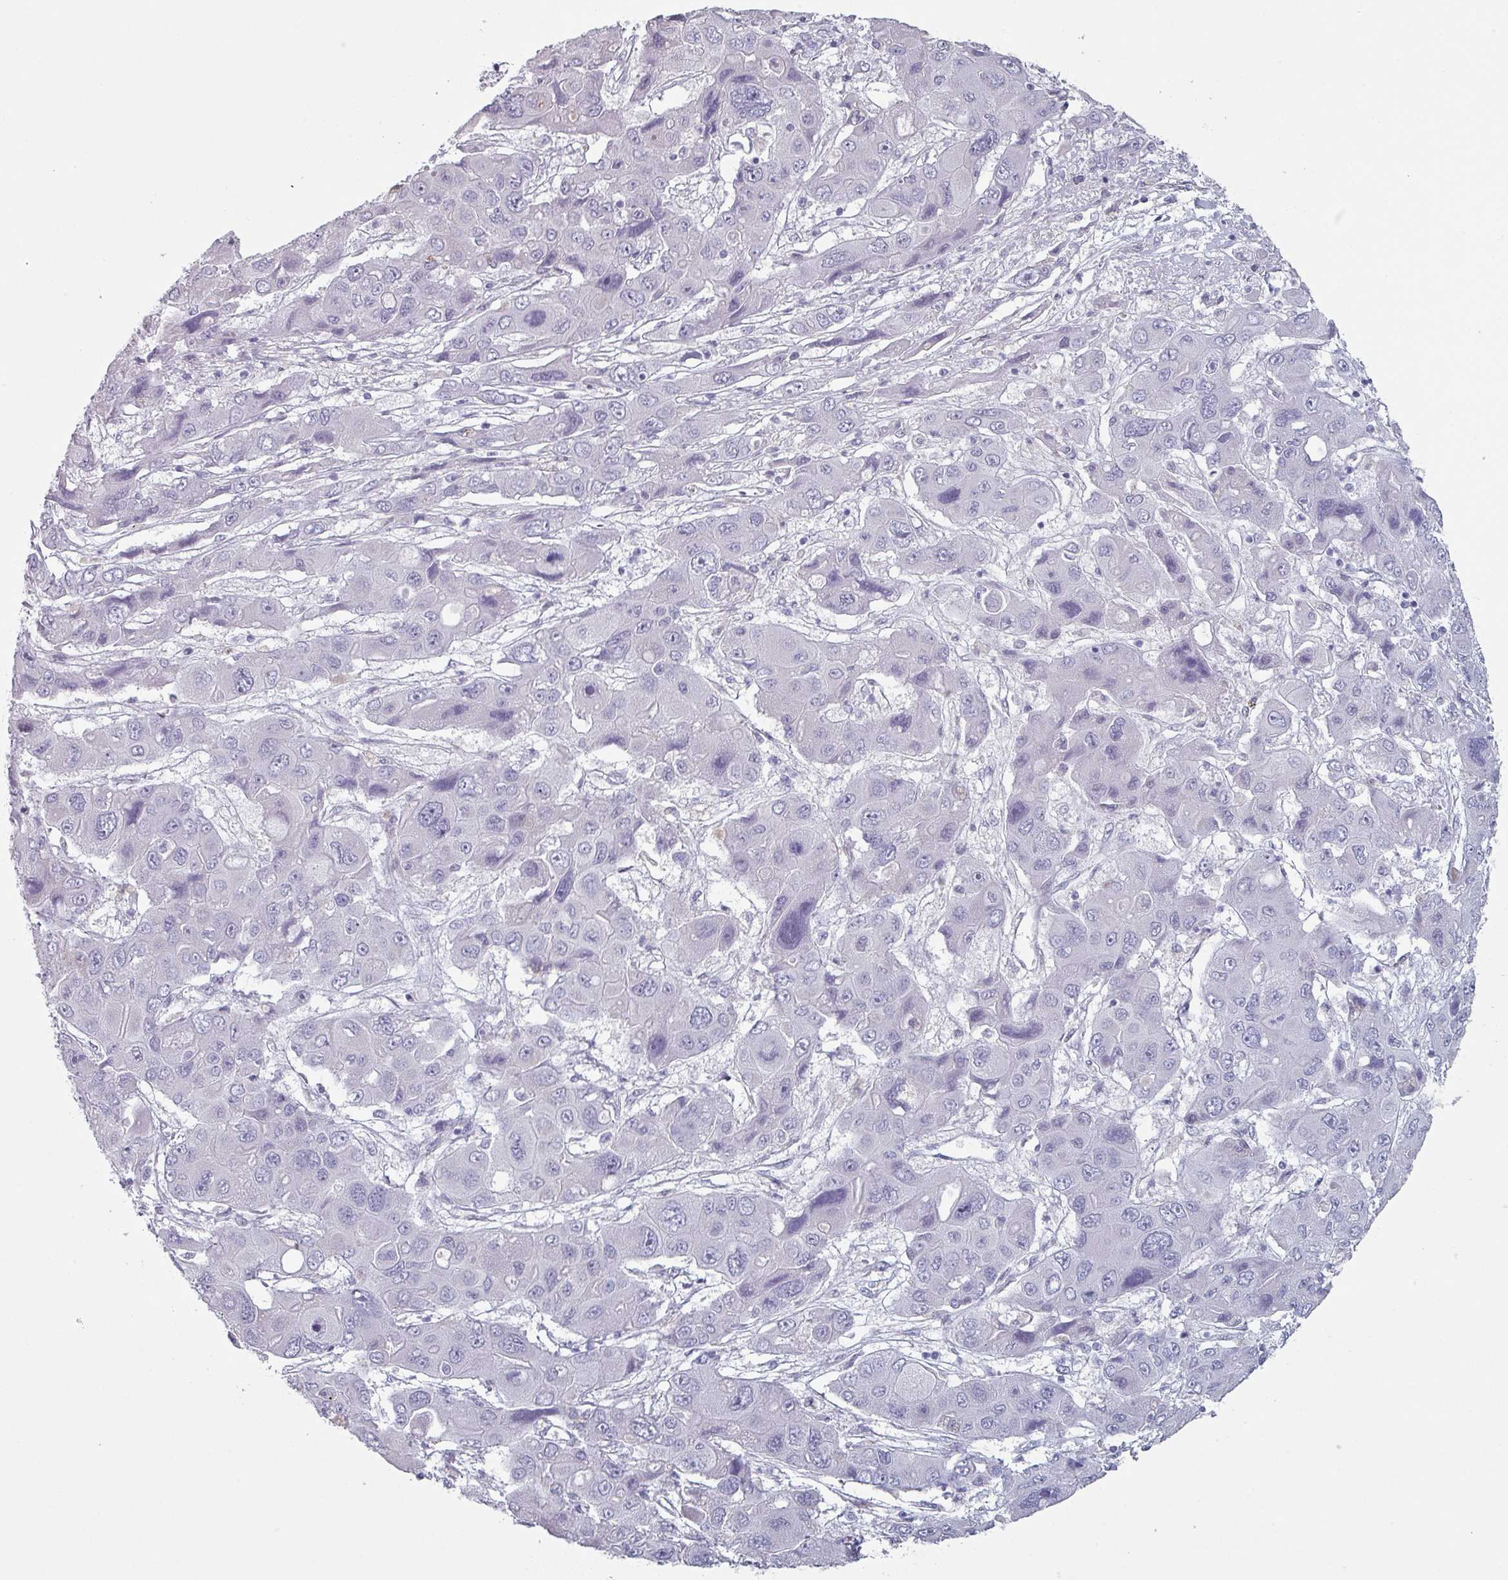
{"staining": {"intensity": "negative", "quantity": "none", "location": "none"}, "tissue": "liver cancer", "cell_type": "Tumor cells", "image_type": "cancer", "snomed": [{"axis": "morphology", "description": "Cholangiocarcinoma"}, {"axis": "topography", "description": "Liver"}], "caption": "Tumor cells are negative for brown protein staining in liver cancer (cholangiocarcinoma).", "gene": "SLC35G2", "patient": {"sex": "male", "age": 67}}